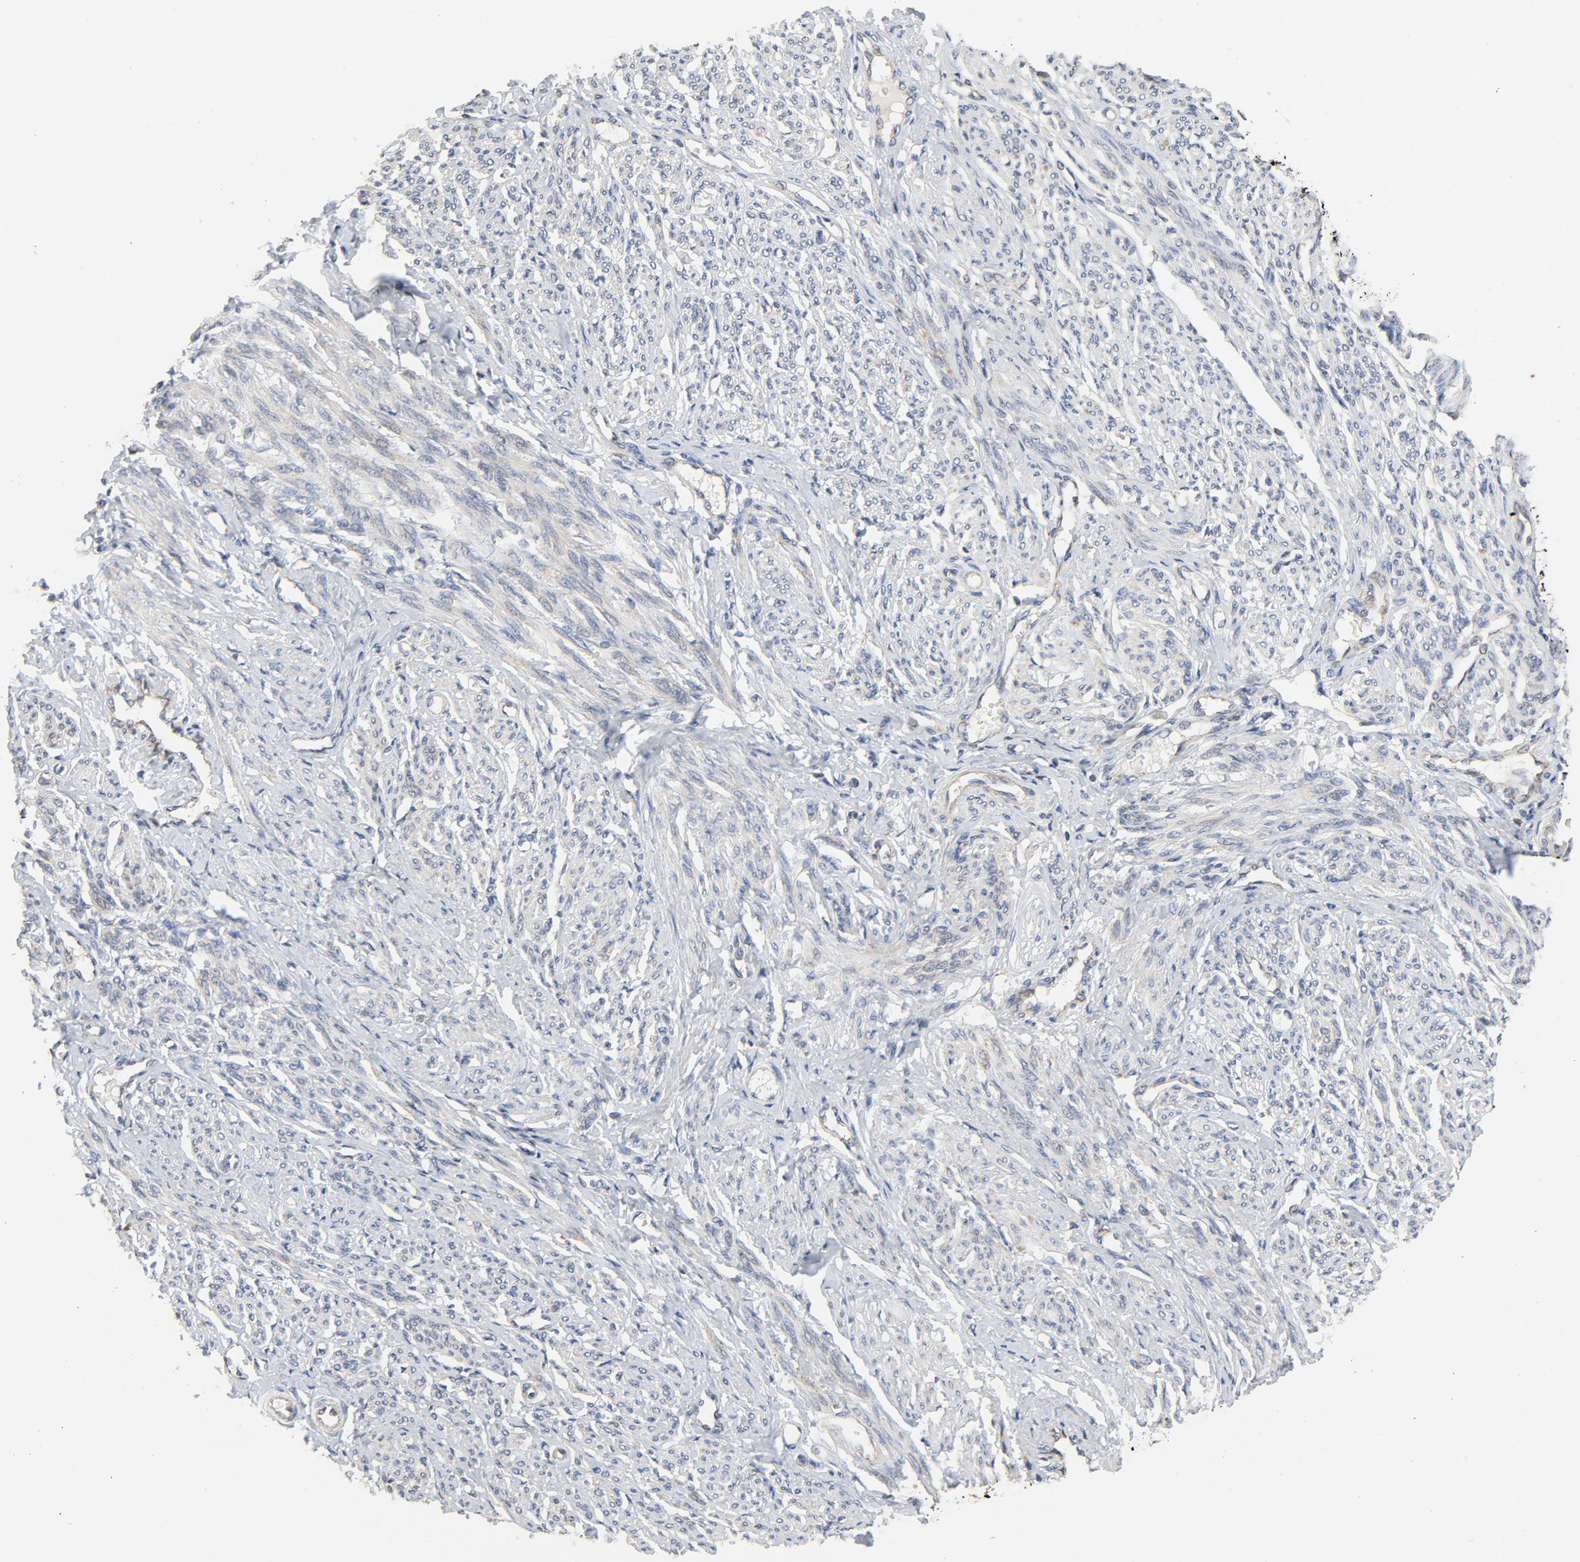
{"staining": {"intensity": "weak", "quantity": "25%-75%", "location": "cytoplasmic/membranous"}, "tissue": "smooth muscle", "cell_type": "Smooth muscle cells", "image_type": "normal", "snomed": [{"axis": "morphology", "description": "Normal tissue, NOS"}, {"axis": "topography", "description": "Smooth muscle"}], "caption": "This image shows unremarkable smooth muscle stained with immunohistochemistry to label a protein in brown. The cytoplasmic/membranous of smooth muscle cells show weak positivity for the protein. Nuclei are counter-stained blue.", "gene": "C14orf119", "patient": {"sex": "female", "age": 65}}